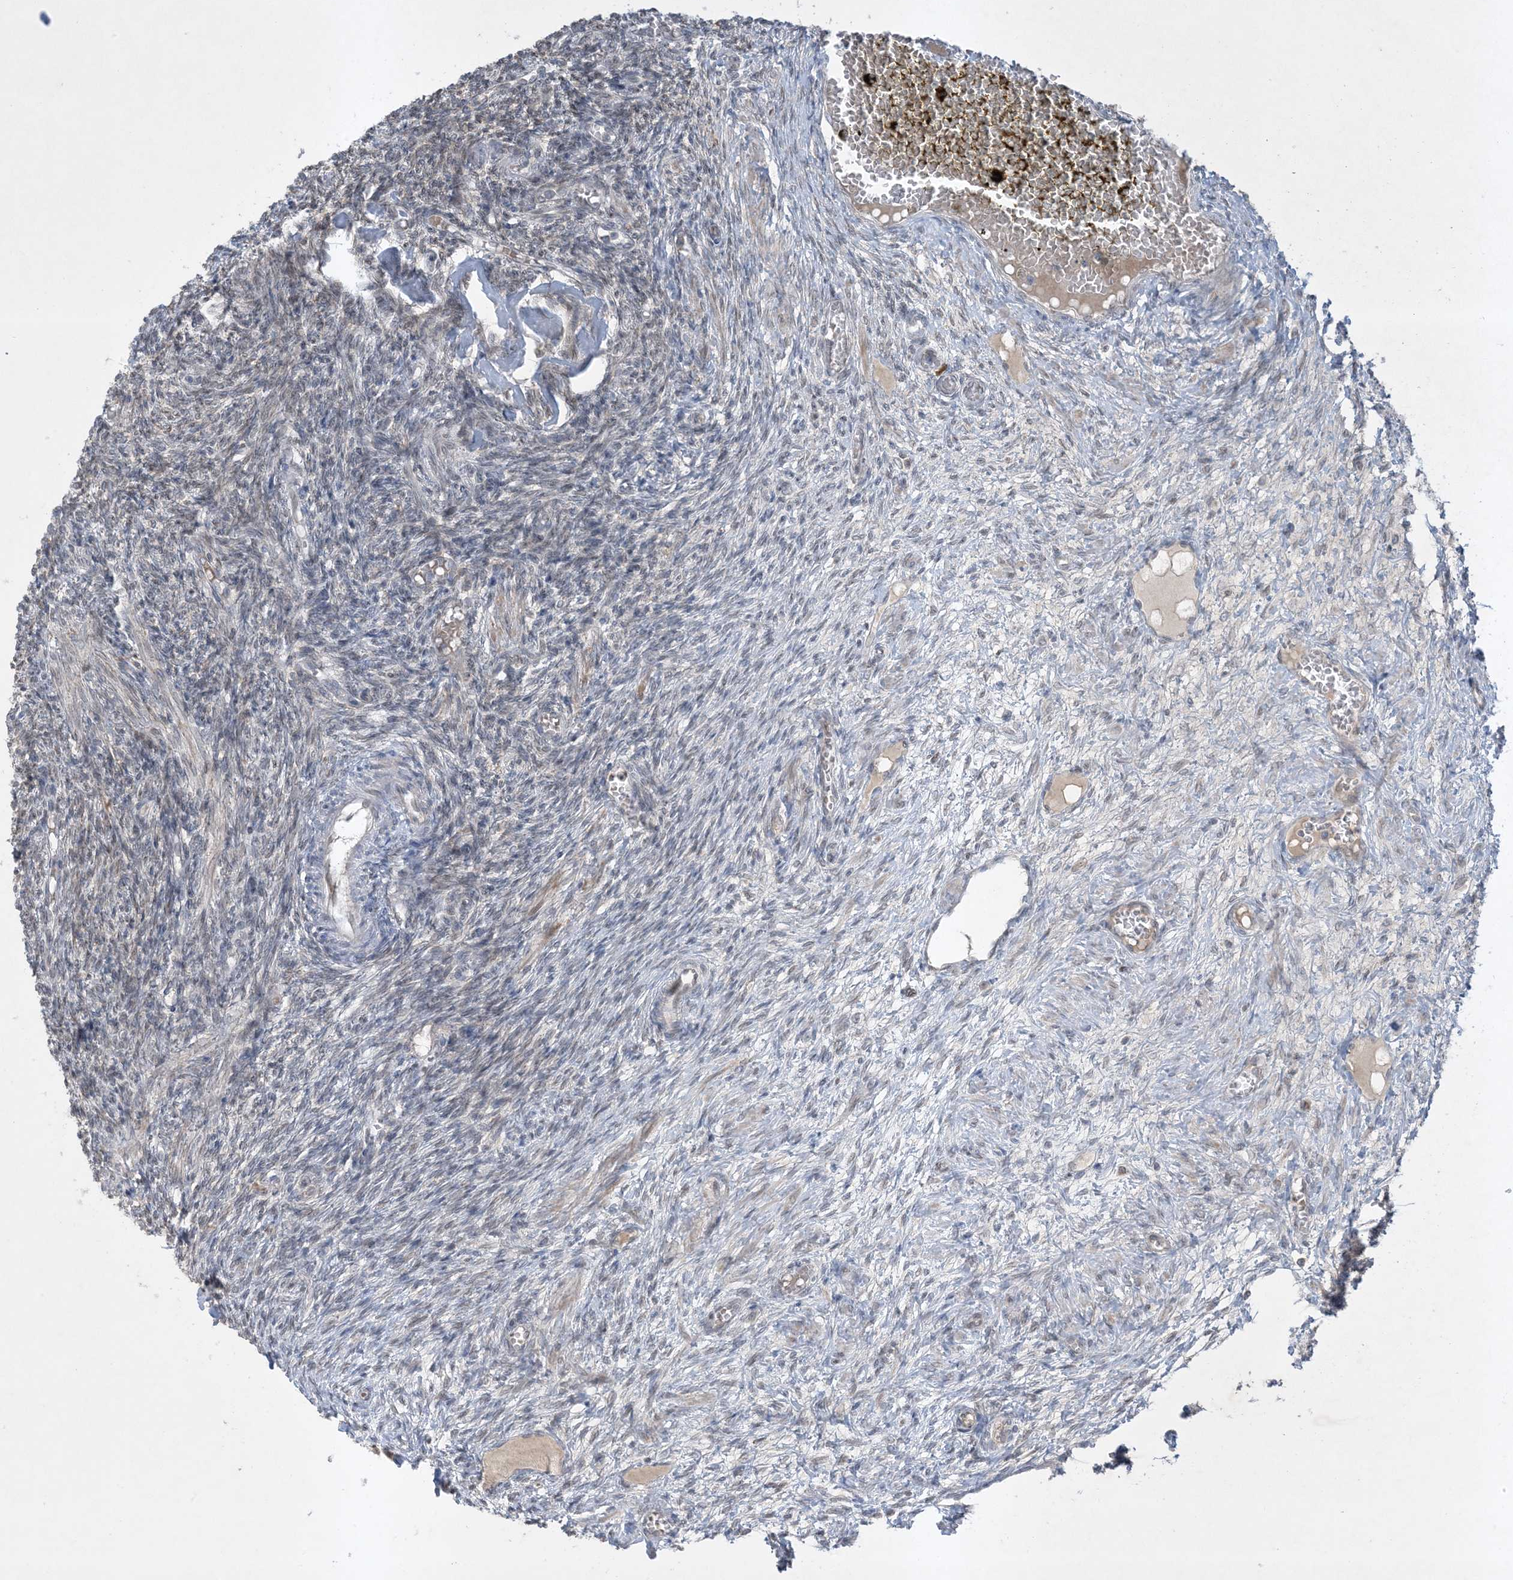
{"staining": {"intensity": "negative", "quantity": "none", "location": "none"}, "tissue": "ovary", "cell_type": "Ovarian stroma cells", "image_type": "normal", "snomed": [{"axis": "morphology", "description": "Normal tissue, NOS"}, {"axis": "topography", "description": "Ovary"}], "caption": "Ovarian stroma cells are negative for brown protein staining in benign ovary. Brightfield microscopy of IHC stained with DAB (3,3'-diaminobenzidine) (brown) and hematoxylin (blue), captured at high magnification.", "gene": "FNDC1", "patient": {"sex": "female", "age": 27}}